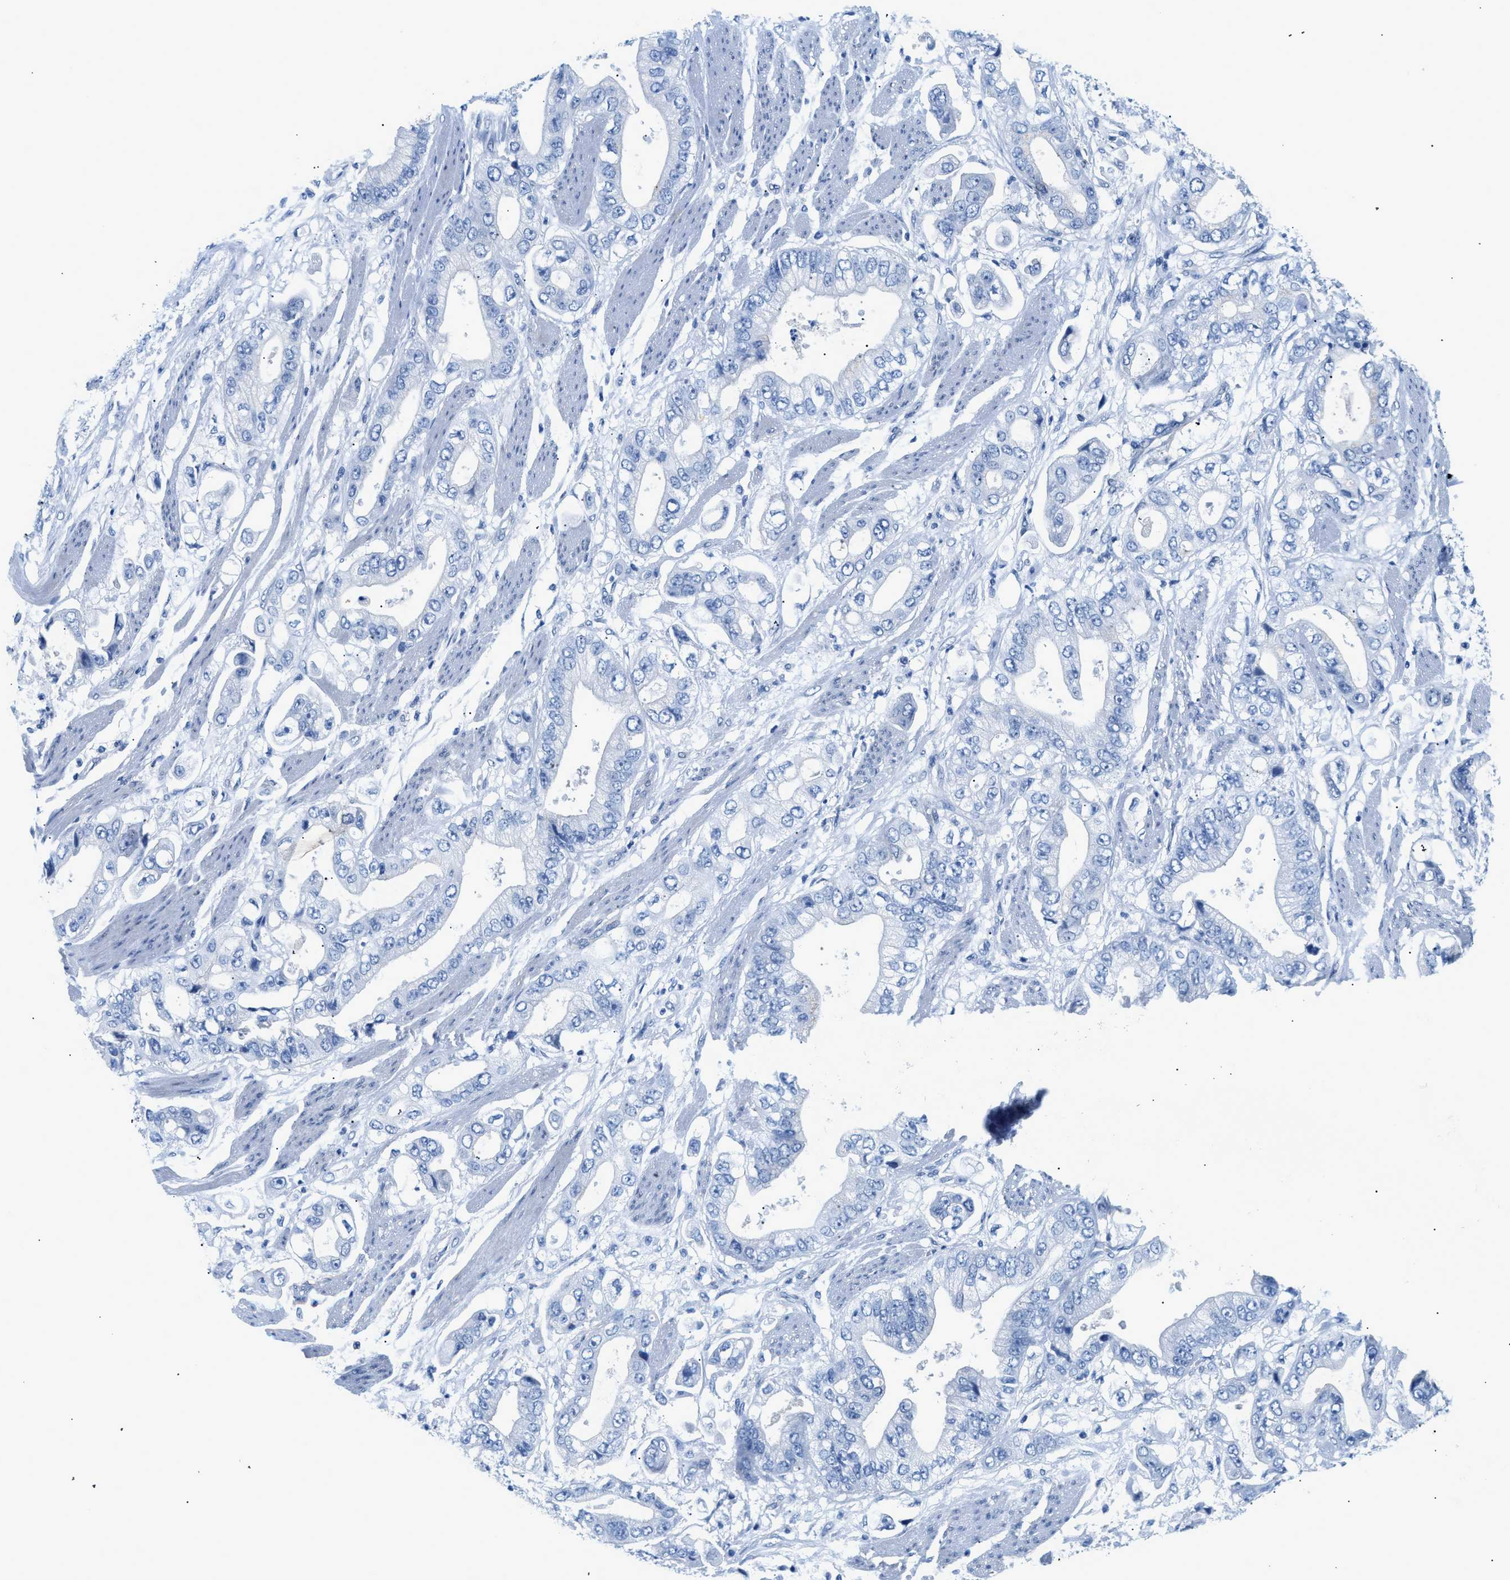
{"staining": {"intensity": "negative", "quantity": "none", "location": "none"}, "tissue": "stomach cancer", "cell_type": "Tumor cells", "image_type": "cancer", "snomed": [{"axis": "morphology", "description": "Normal tissue, NOS"}, {"axis": "morphology", "description": "Adenocarcinoma, NOS"}, {"axis": "topography", "description": "Stomach"}], "caption": "IHC of human stomach cancer reveals no staining in tumor cells.", "gene": "FDCSP", "patient": {"sex": "male", "age": 62}}